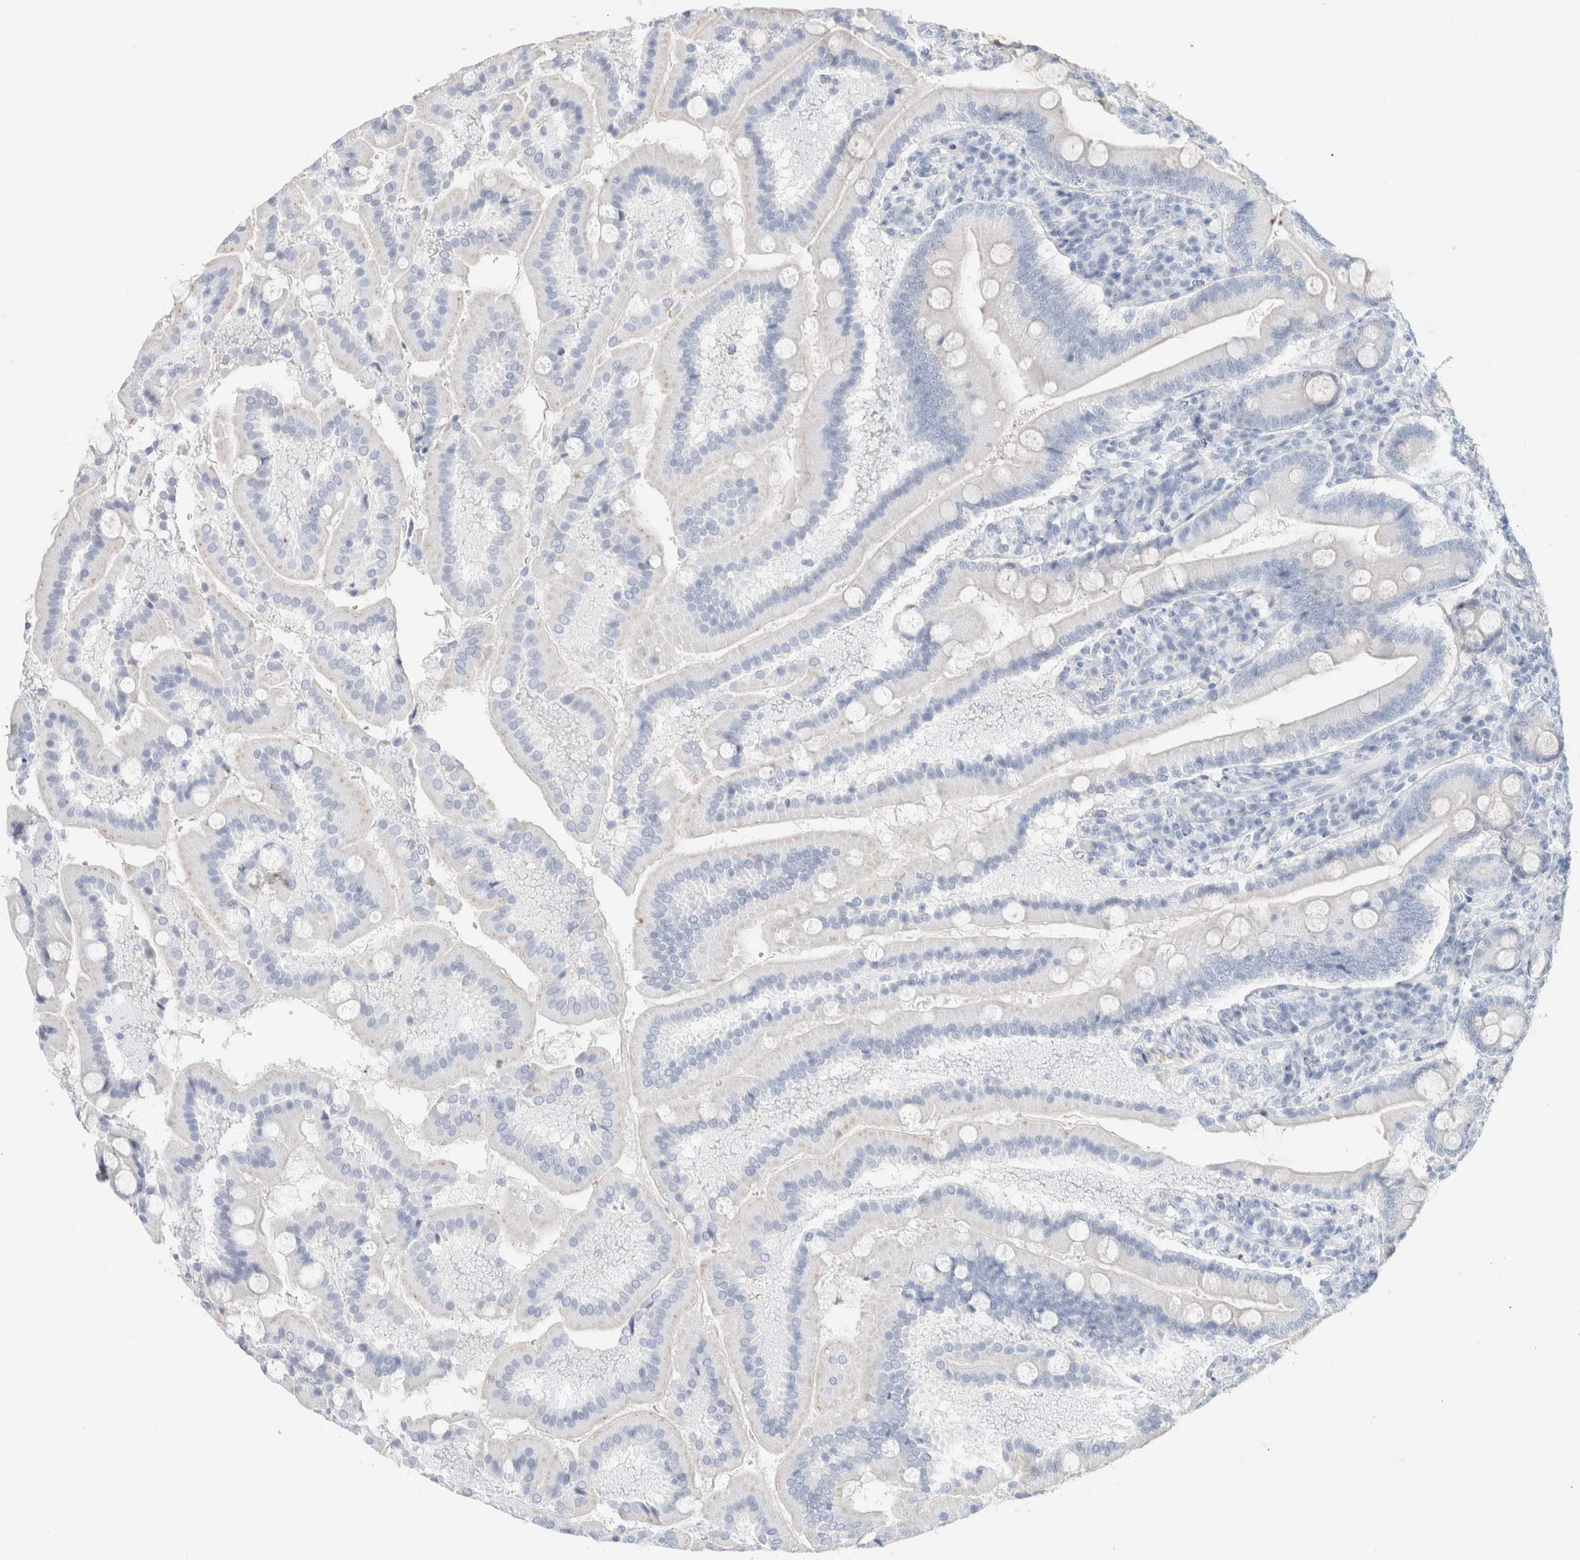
{"staining": {"intensity": "negative", "quantity": "none", "location": "none"}, "tissue": "duodenum", "cell_type": "Glandular cells", "image_type": "normal", "snomed": [{"axis": "morphology", "description": "Normal tissue, NOS"}, {"axis": "topography", "description": "Duodenum"}], "caption": "High power microscopy photomicrograph of an IHC histopathology image of benign duodenum, revealing no significant expression in glandular cells.", "gene": "CPQ", "patient": {"sex": "male", "age": 50}}